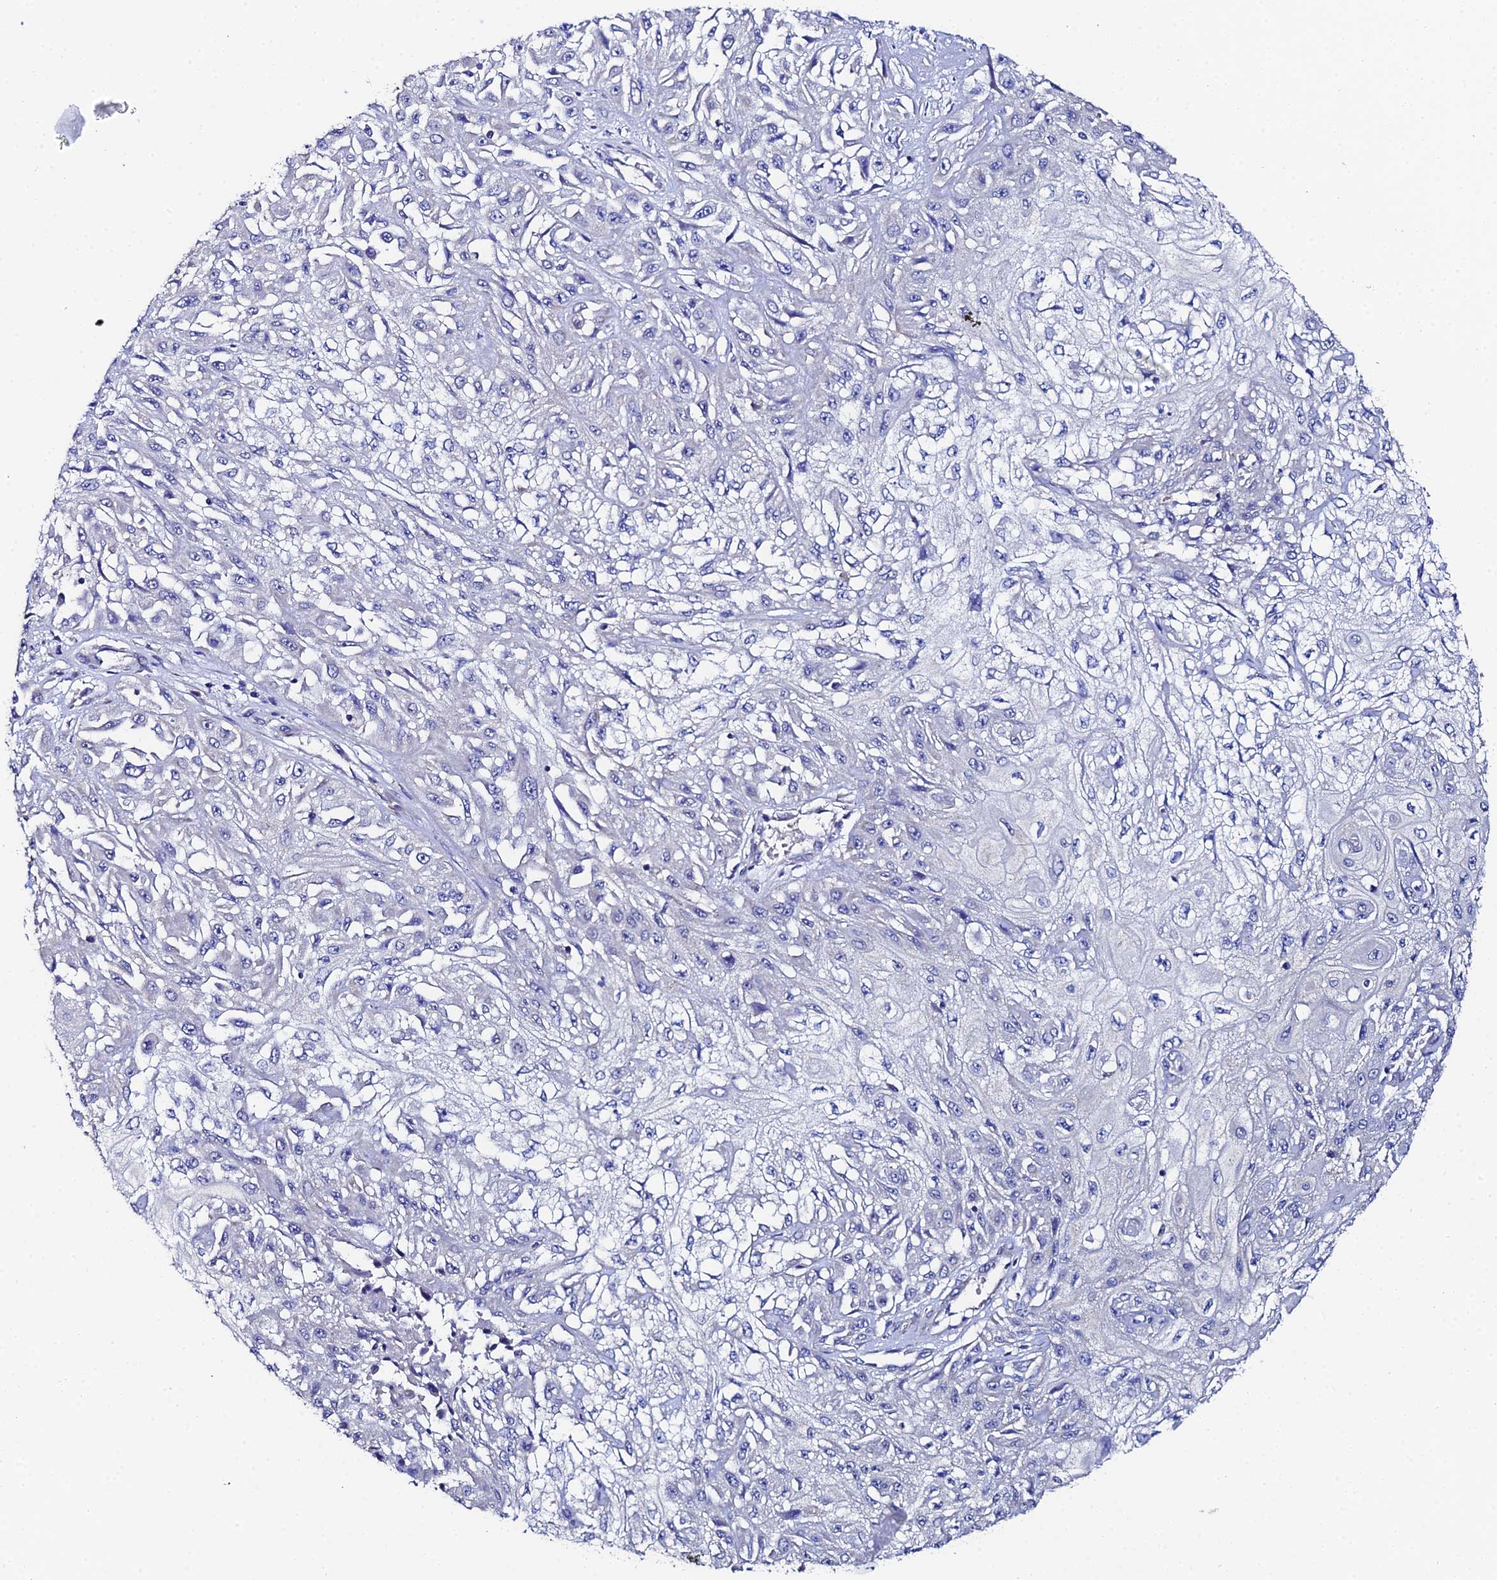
{"staining": {"intensity": "negative", "quantity": "none", "location": "none"}, "tissue": "skin cancer", "cell_type": "Tumor cells", "image_type": "cancer", "snomed": [{"axis": "morphology", "description": "Squamous cell carcinoma, NOS"}, {"axis": "morphology", "description": "Squamous cell carcinoma, metastatic, NOS"}, {"axis": "topography", "description": "Skin"}, {"axis": "topography", "description": "Lymph node"}], "caption": "IHC of skin cancer (squamous cell carcinoma) exhibits no positivity in tumor cells.", "gene": "UBE2L3", "patient": {"sex": "male", "age": 75}}